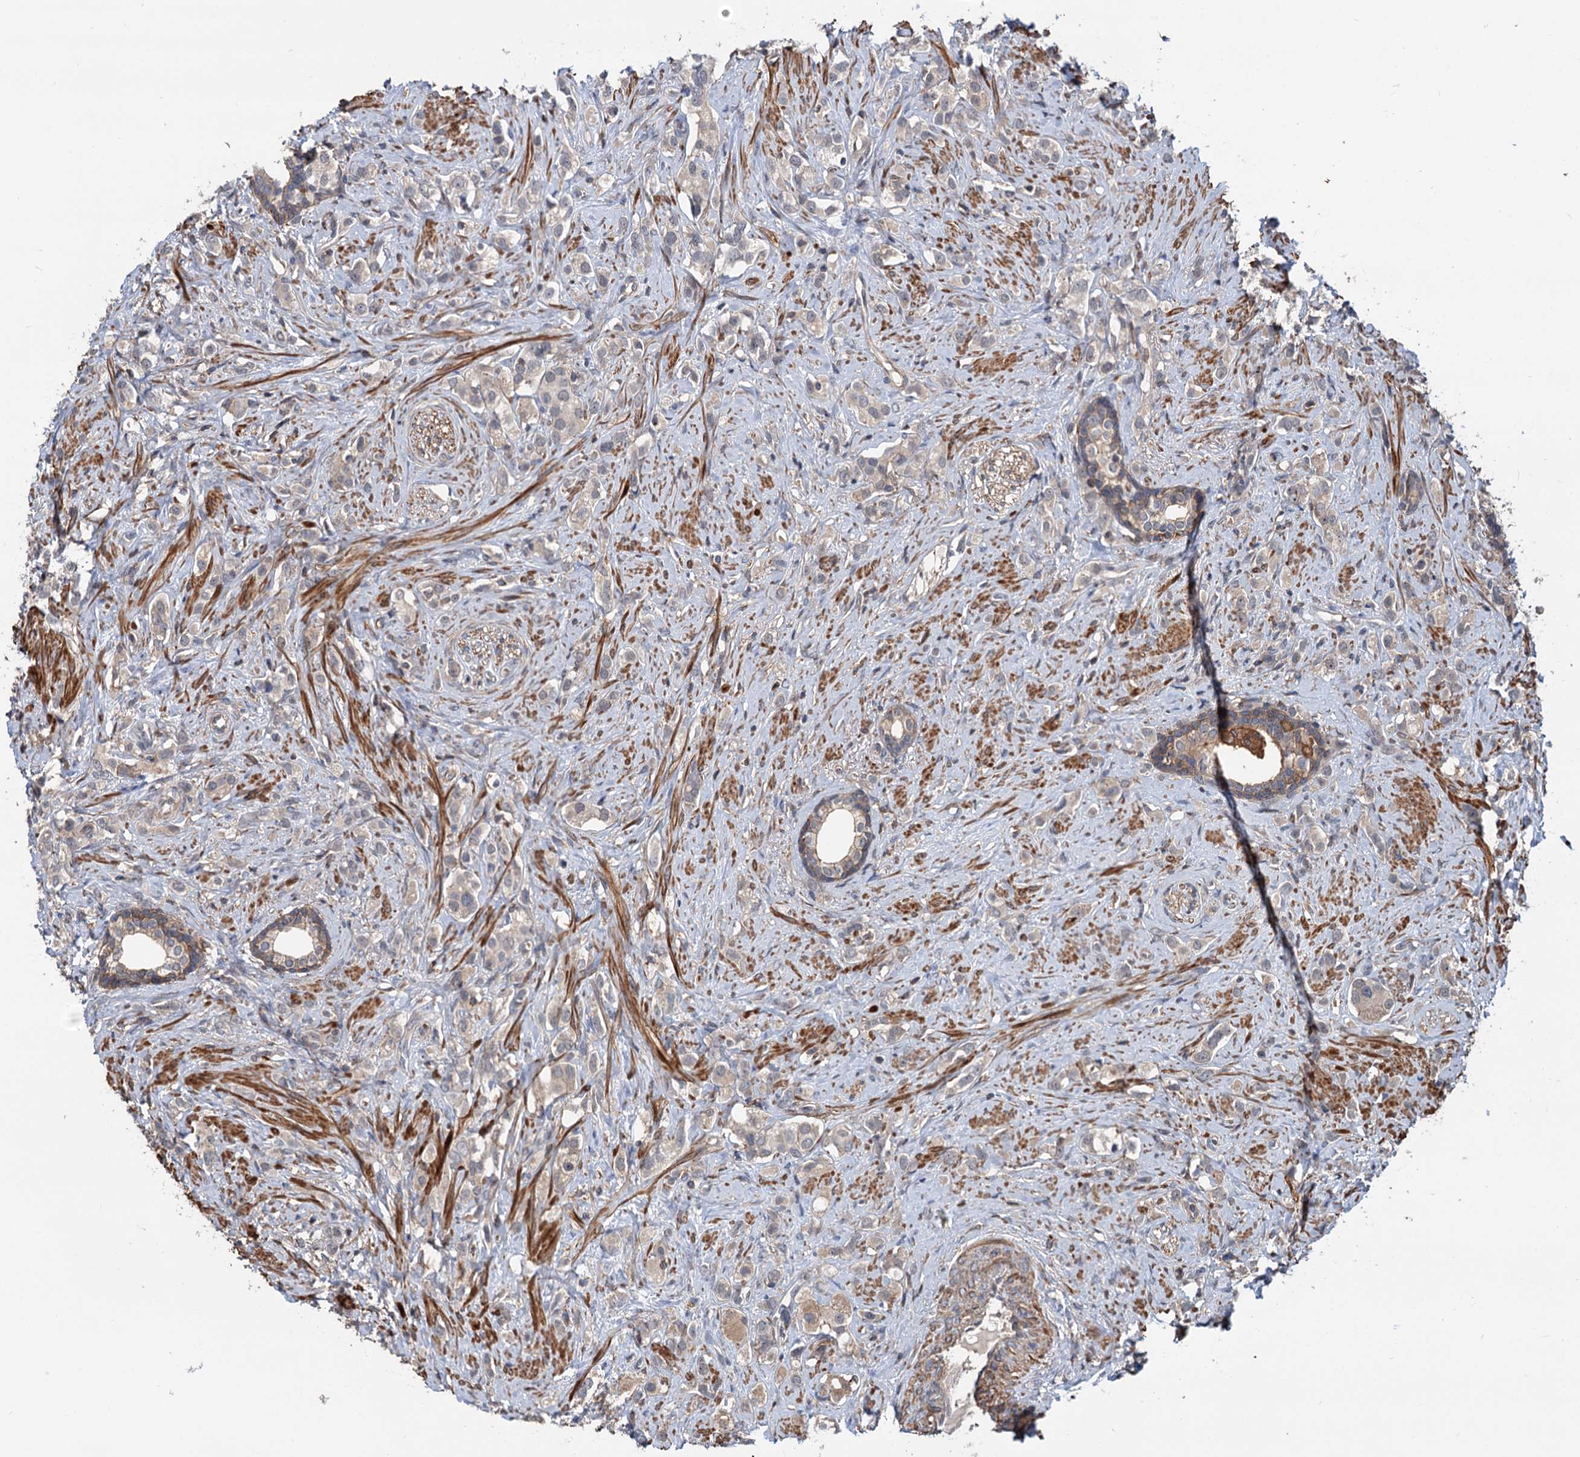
{"staining": {"intensity": "weak", "quantity": "<25%", "location": "cytoplasmic/membranous"}, "tissue": "prostate cancer", "cell_type": "Tumor cells", "image_type": "cancer", "snomed": [{"axis": "morphology", "description": "Adenocarcinoma, High grade"}, {"axis": "topography", "description": "Prostate"}], "caption": "An immunohistochemistry (IHC) histopathology image of prostate high-grade adenocarcinoma is shown. There is no staining in tumor cells of prostate high-grade adenocarcinoma. (DAB immunohistochemistry (IHC) visualized using brightfield microscopy, high magnification).", "gene": "GRIP1", "patient": {"sex": "male", "age": 63}}